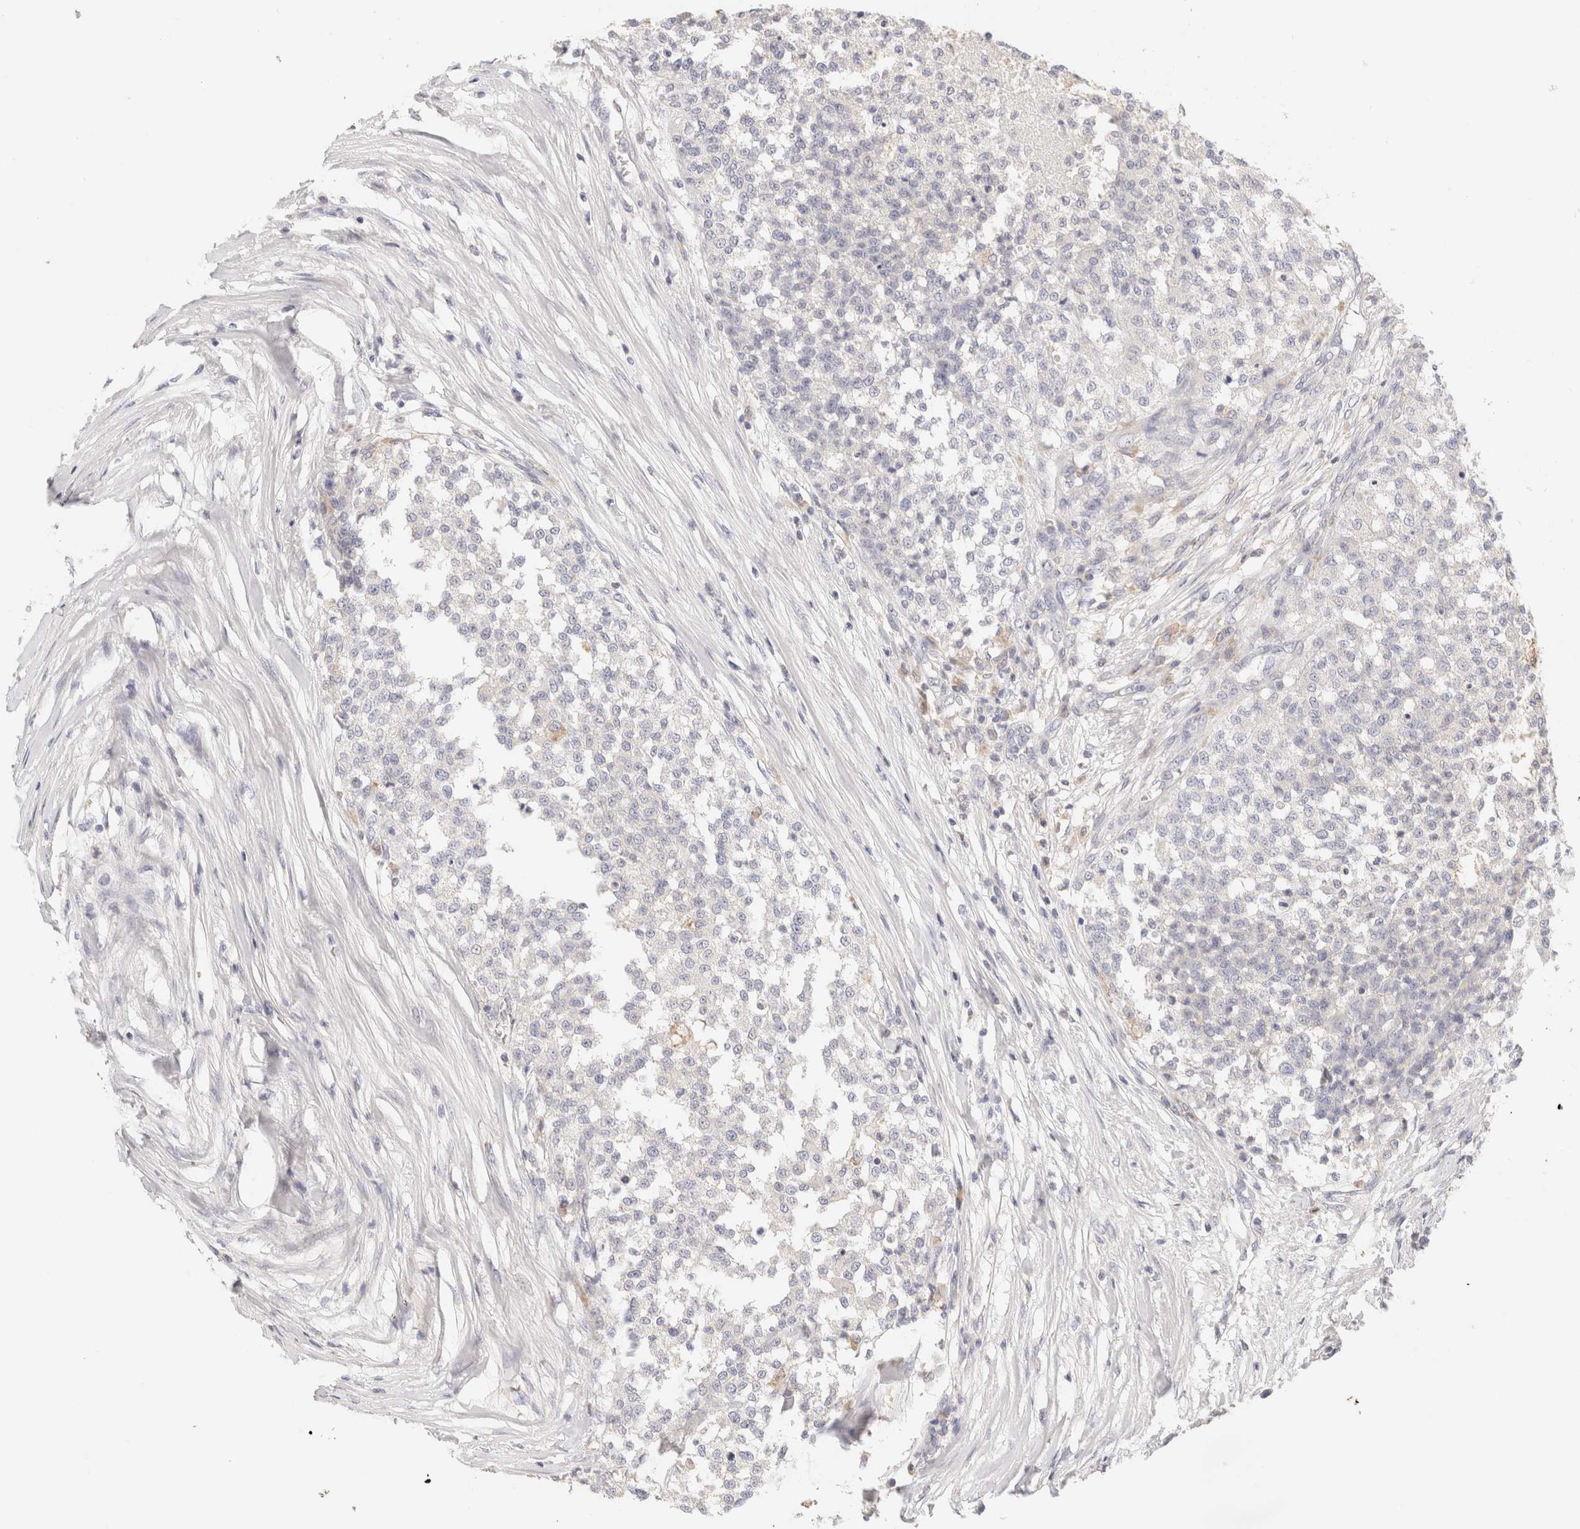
{"staining": {"intensity": "negative", "quantity": "none", "location": "none"}, "tissue": "testis cancer", "cell_type": "Tumor cells", "image_type": "cancer", "snomed": [{"axis": "morphology", "description": "Seminoma, NOS"}, {"axis": "topography", "description": "Testis"}], "caption": "This is an IHC histopathology image of human testis cancer (seminoma). There is no expression in tumor cells.", "gene": "SCGB2A2", "patient": {"sex": "male", "age": 59}}